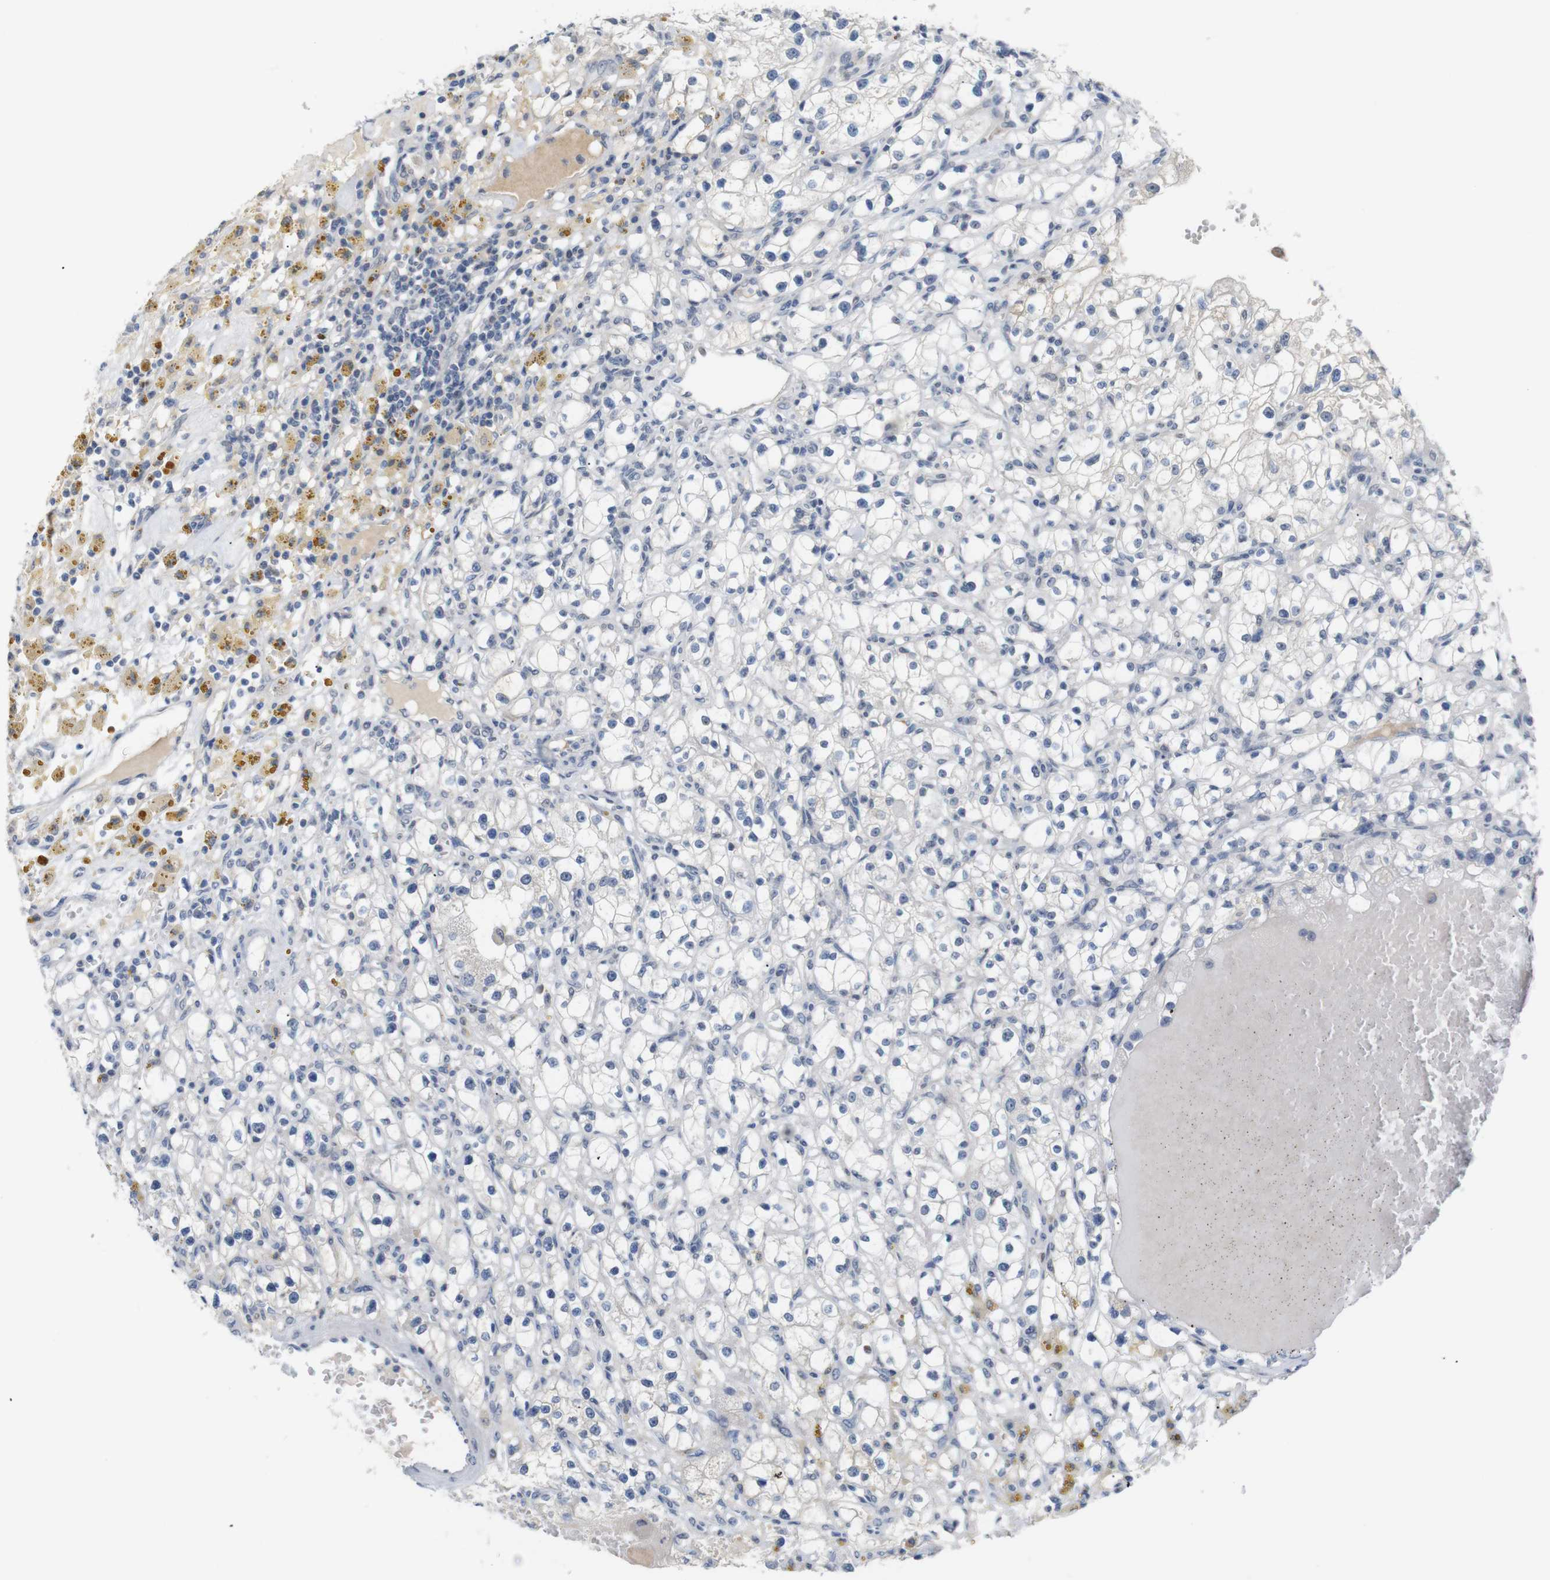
{"staining": {"intensity": "negative", "quantity": "none", "location": "none"}, "tissue": "renal cancer", "cell_type": "Tumor cells", "image_type": "cancer", "snomed": [{"axis": "morphology", "description": "Adenocarcinoma, NOS"}, {"axis": "topography", "description": "Kidney"}], "caption": "Tumor cells show no significant expression in adenocarcinoma (renal).", "gene": "CHRM5", "patient": {"sex": "male", "age": 56}}